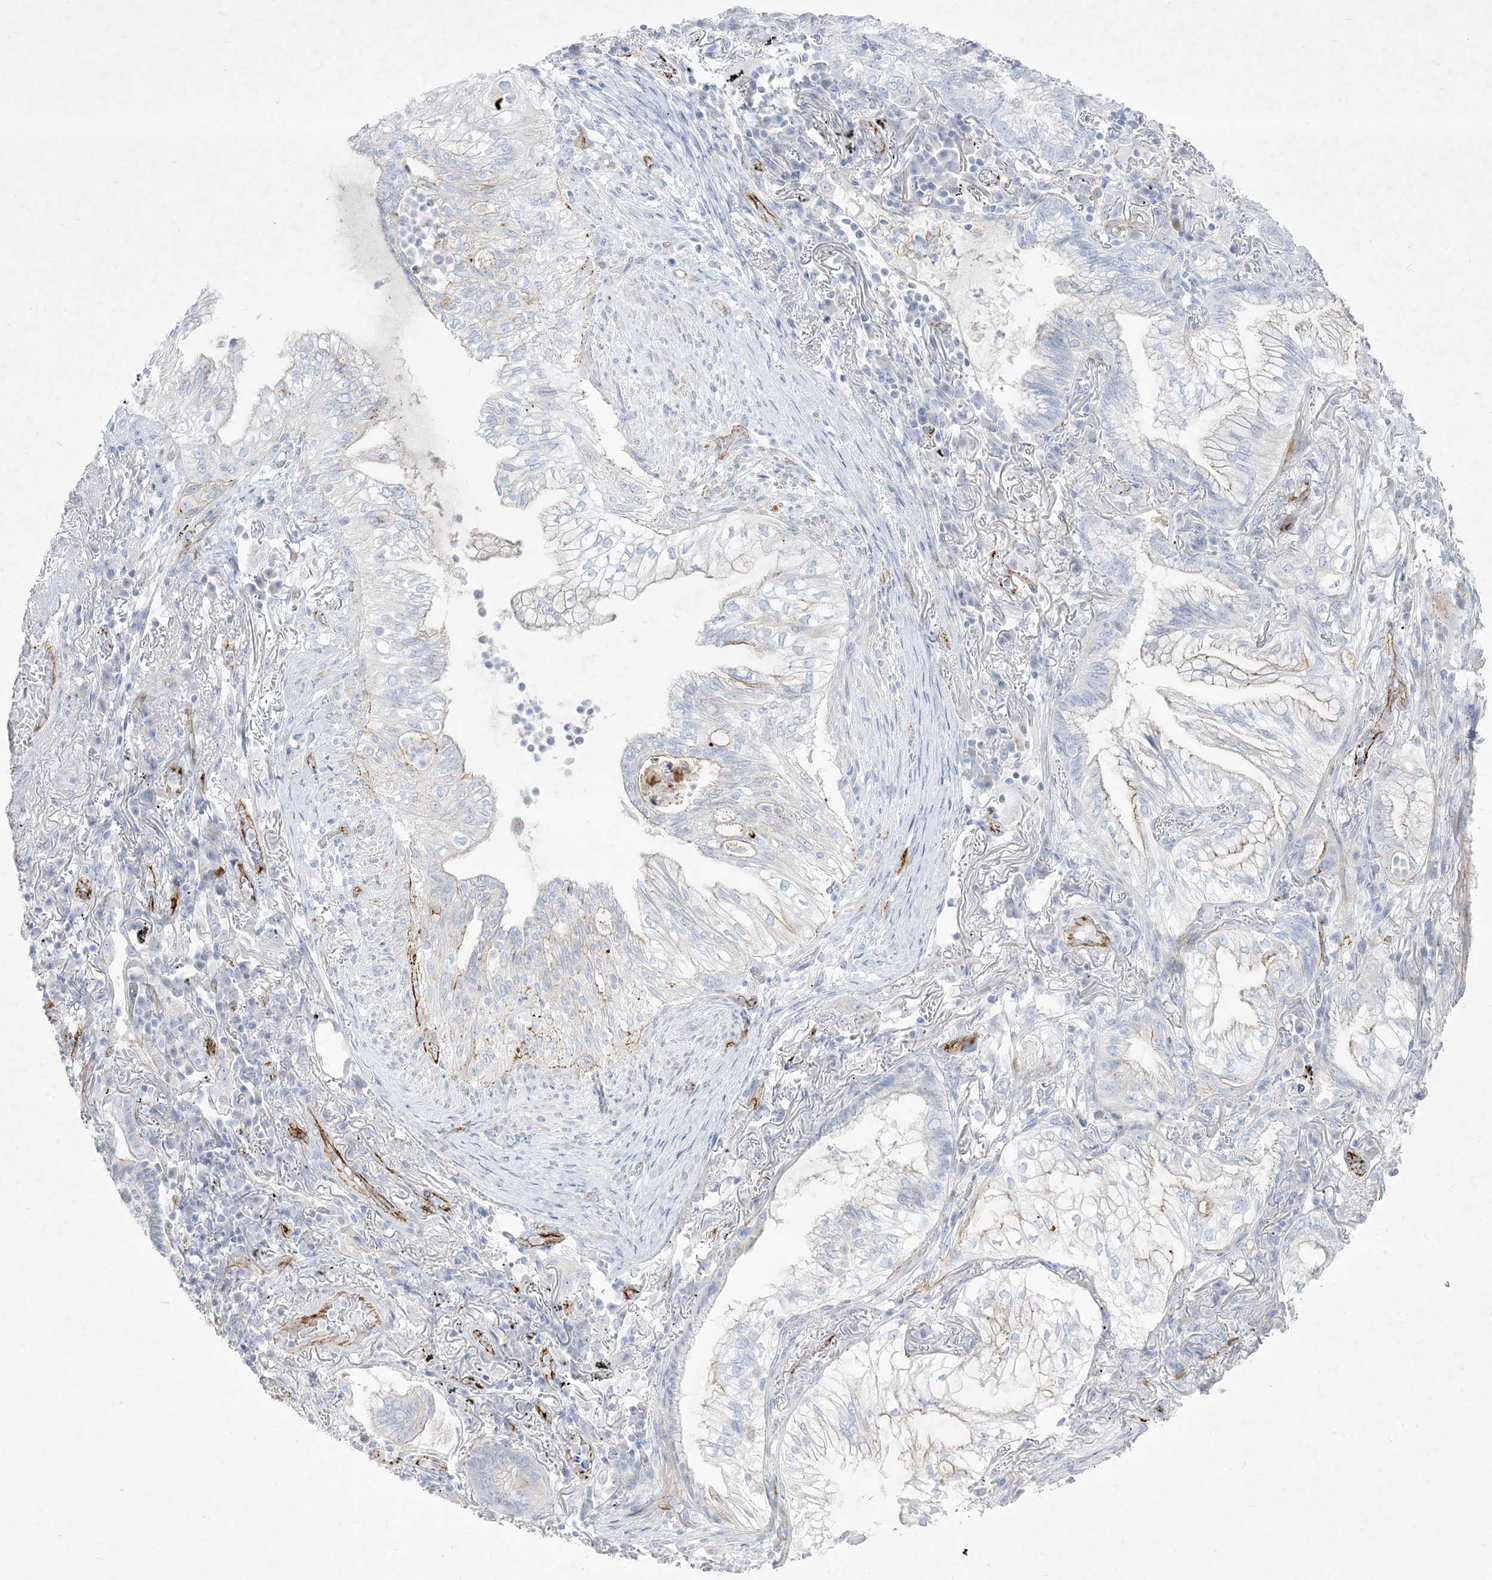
{"staining": {"intensity": "negative", "quantity": "none", "location": "none"}, "tissue": "lung cancer", "cell_type": "Tumor cells", "image_type": "cancer", "snomed": [{"axis": "morphology", "description": "Adenocarcinoma, NOS"}, {"axis": "topography", "description": "Lung"}], "caption": "Lung cancer was stained to show a protein in brown. There is no significant positivity in tumor cells.", "gene": "B3GNT7", "patient": {"sex": "female", "age": 70}}